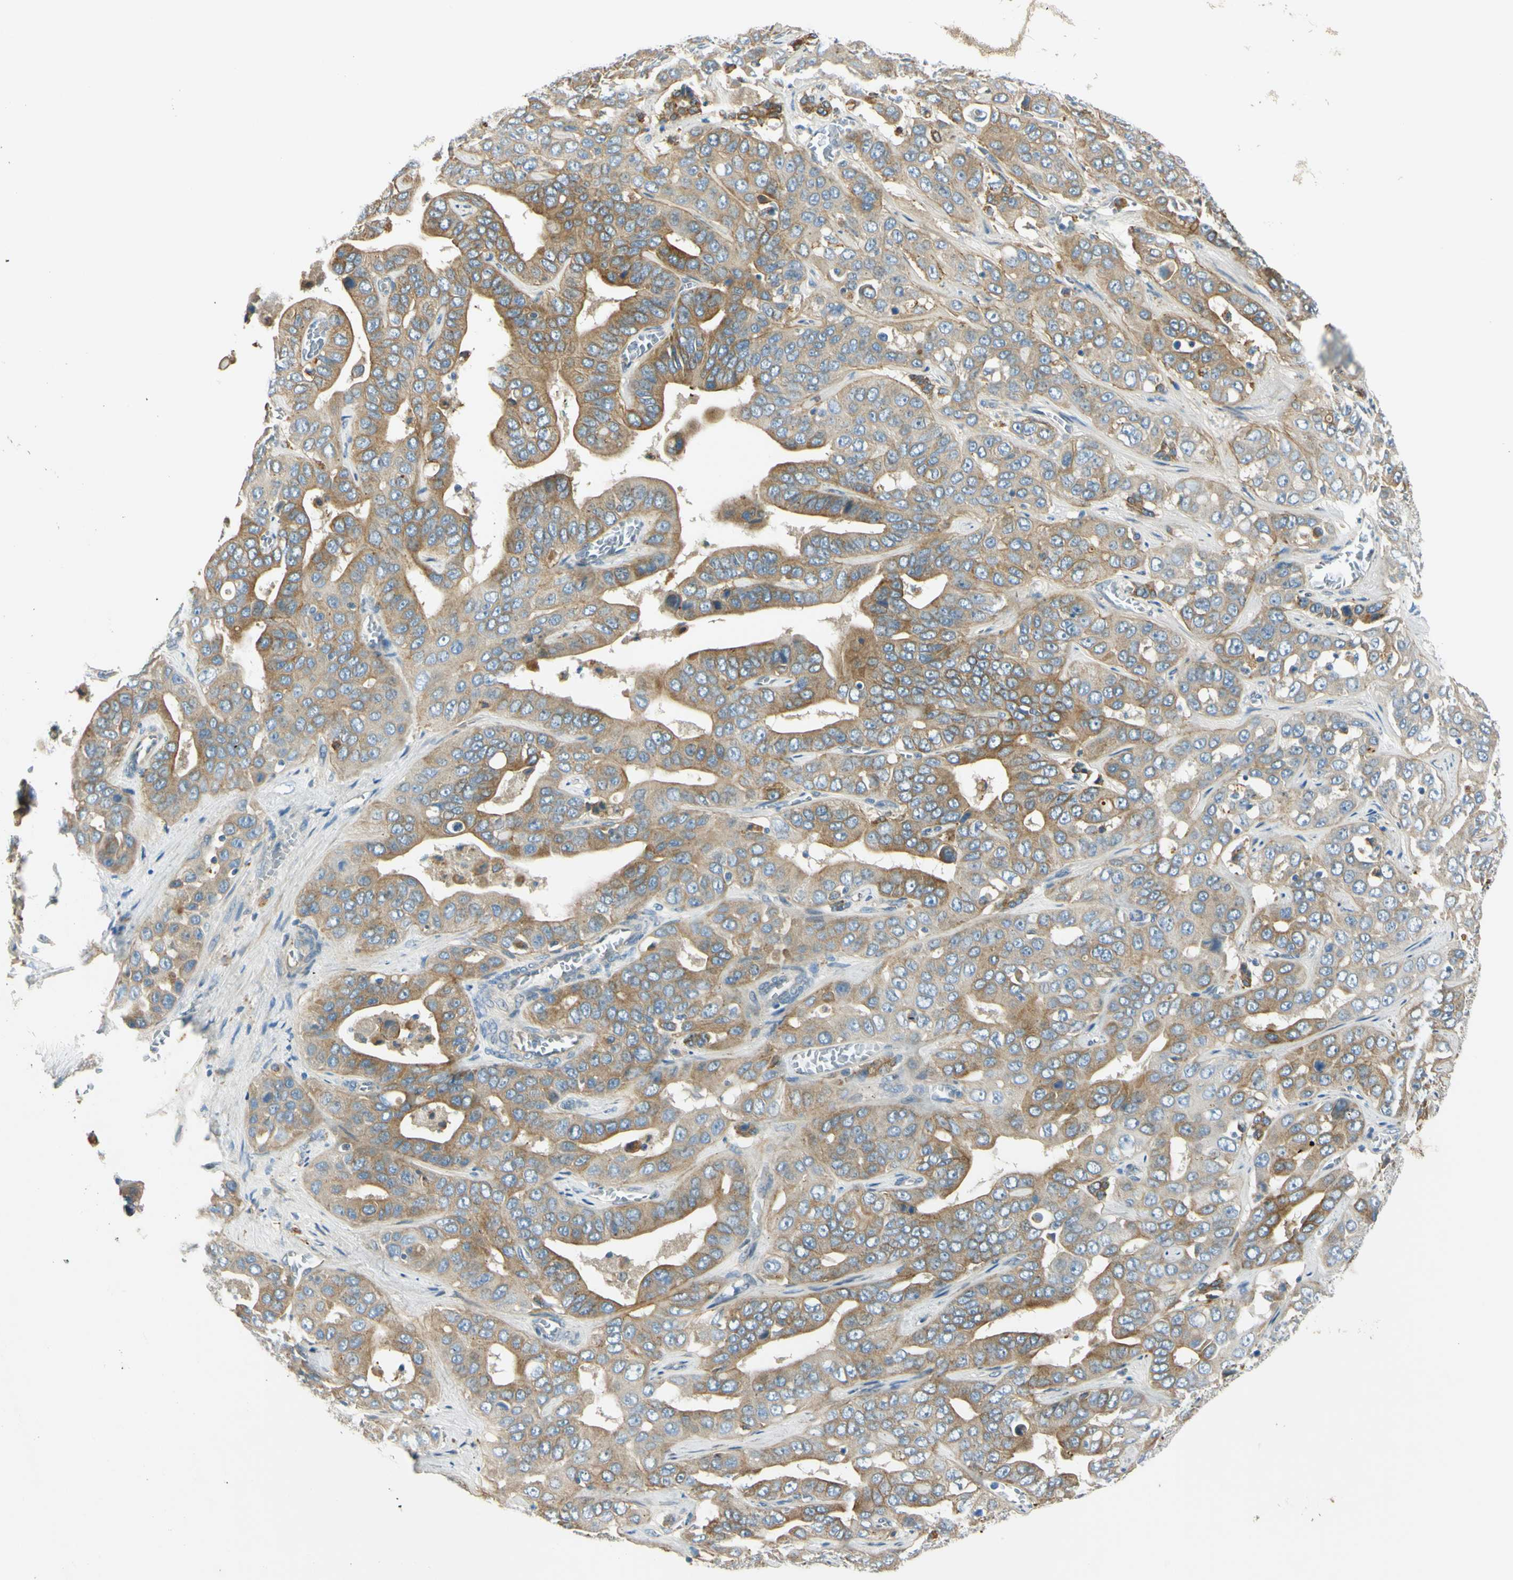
{"staining": {"intensity": "moderate", "quantity": ">75%", "location": "cytoplasmic/membranous"}, "tissue": "liver cancer", "cell_type": "Tumor cells", "image_type": "cancer", "snomed": [{"axis": "morphology", "description": "Cholangiocarcinoma"}, {"axis": "topography", "description": "Liver"}], "caption": "The immunohistochemical stain highlights moderate cytoplasmic/membranous positivity in tumor cells of cholangiocarcinoma (liver) tissue. Immunohistochemistry stains the protein in brown and the nuclei are stained blue.", "gene": "LAMA3", "patient": {"sex": "female", "age": 52}}